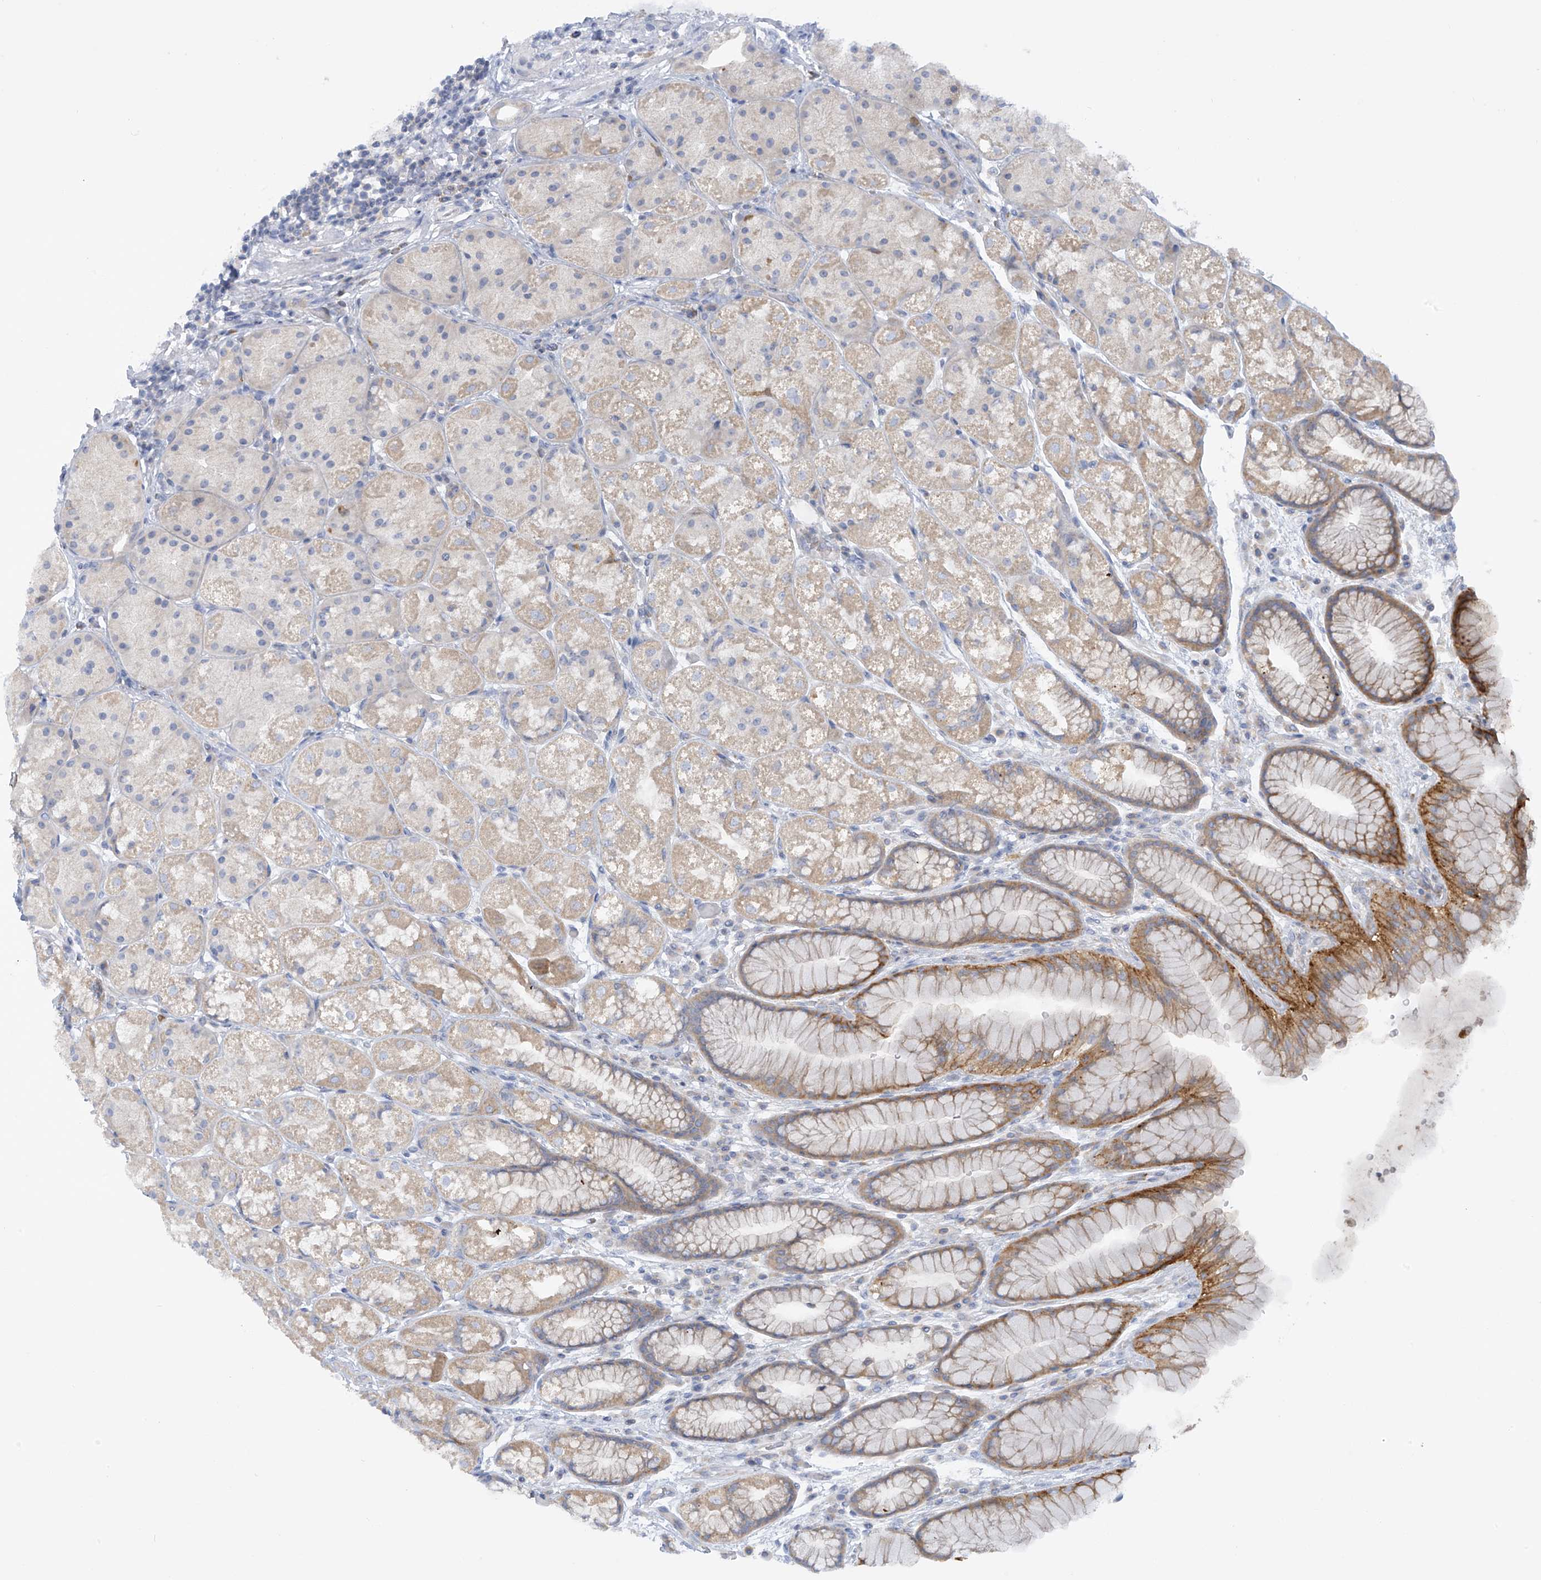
{"staining": {"intensity": "moderate", "quantity": "25%-75%", "location": "cytoplasmic/membranous"}, "tissue": "stomach", "cell_type": "Glandular cells", "image_type": "normal", "snomed": [{"axis": "morphology", "description": "Normal tissue, NOS"}, {"axis": "topography", "description": "Stomach"}], "caption": "Immunohistochemical staining of normal stomach reveals 25%-75% levels of moderate cytoplasmic/membranous protein positivity in about 25%-75% of glandular cells. Ihc stains the protein in brown and the nuclei are stained blue.", "gene": "SLC6A12", "patient": {"sex": "male", "age": 57}}